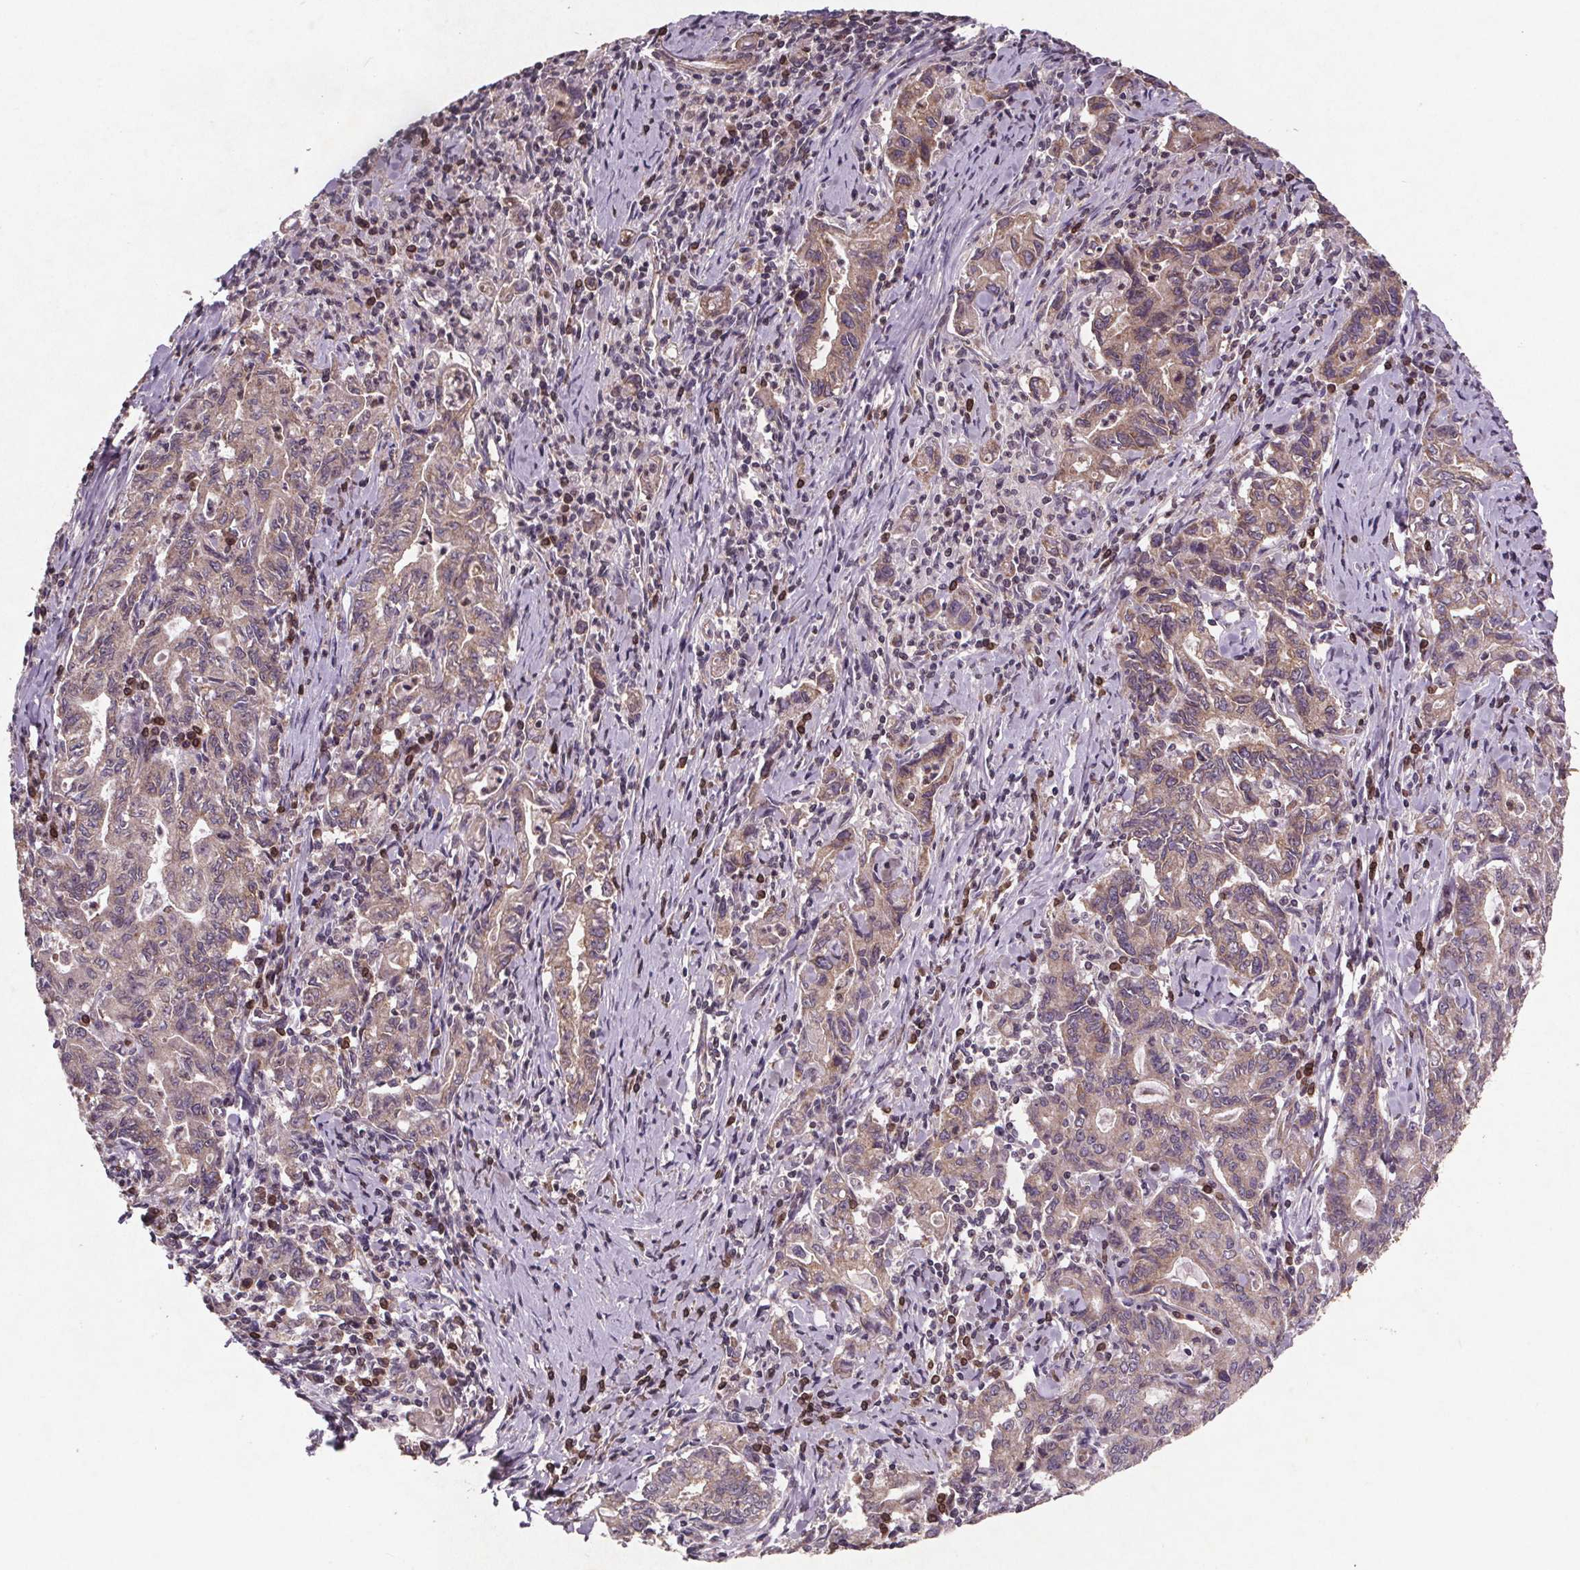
{"staining": {"intensity": "weak", "quantity": "<25%", "location": "cytoplasmic/membranous"}, "tissue": "stomach cancer", "cell_type": "Tumor cells", "image_type": "cancer", "snomed": [{"axis": "morphology", "description": "Adenocarcinoma, NOS"}, {"axis": "topography", "description": "Stomach, upper"}], "caption": "Immunohistochemical staining of stomach cancer (adenocarcinoma) reveals no significant expression in tumor cells.", "gene": "STRN3", "patient": {"sex": "female", "age": 79}}